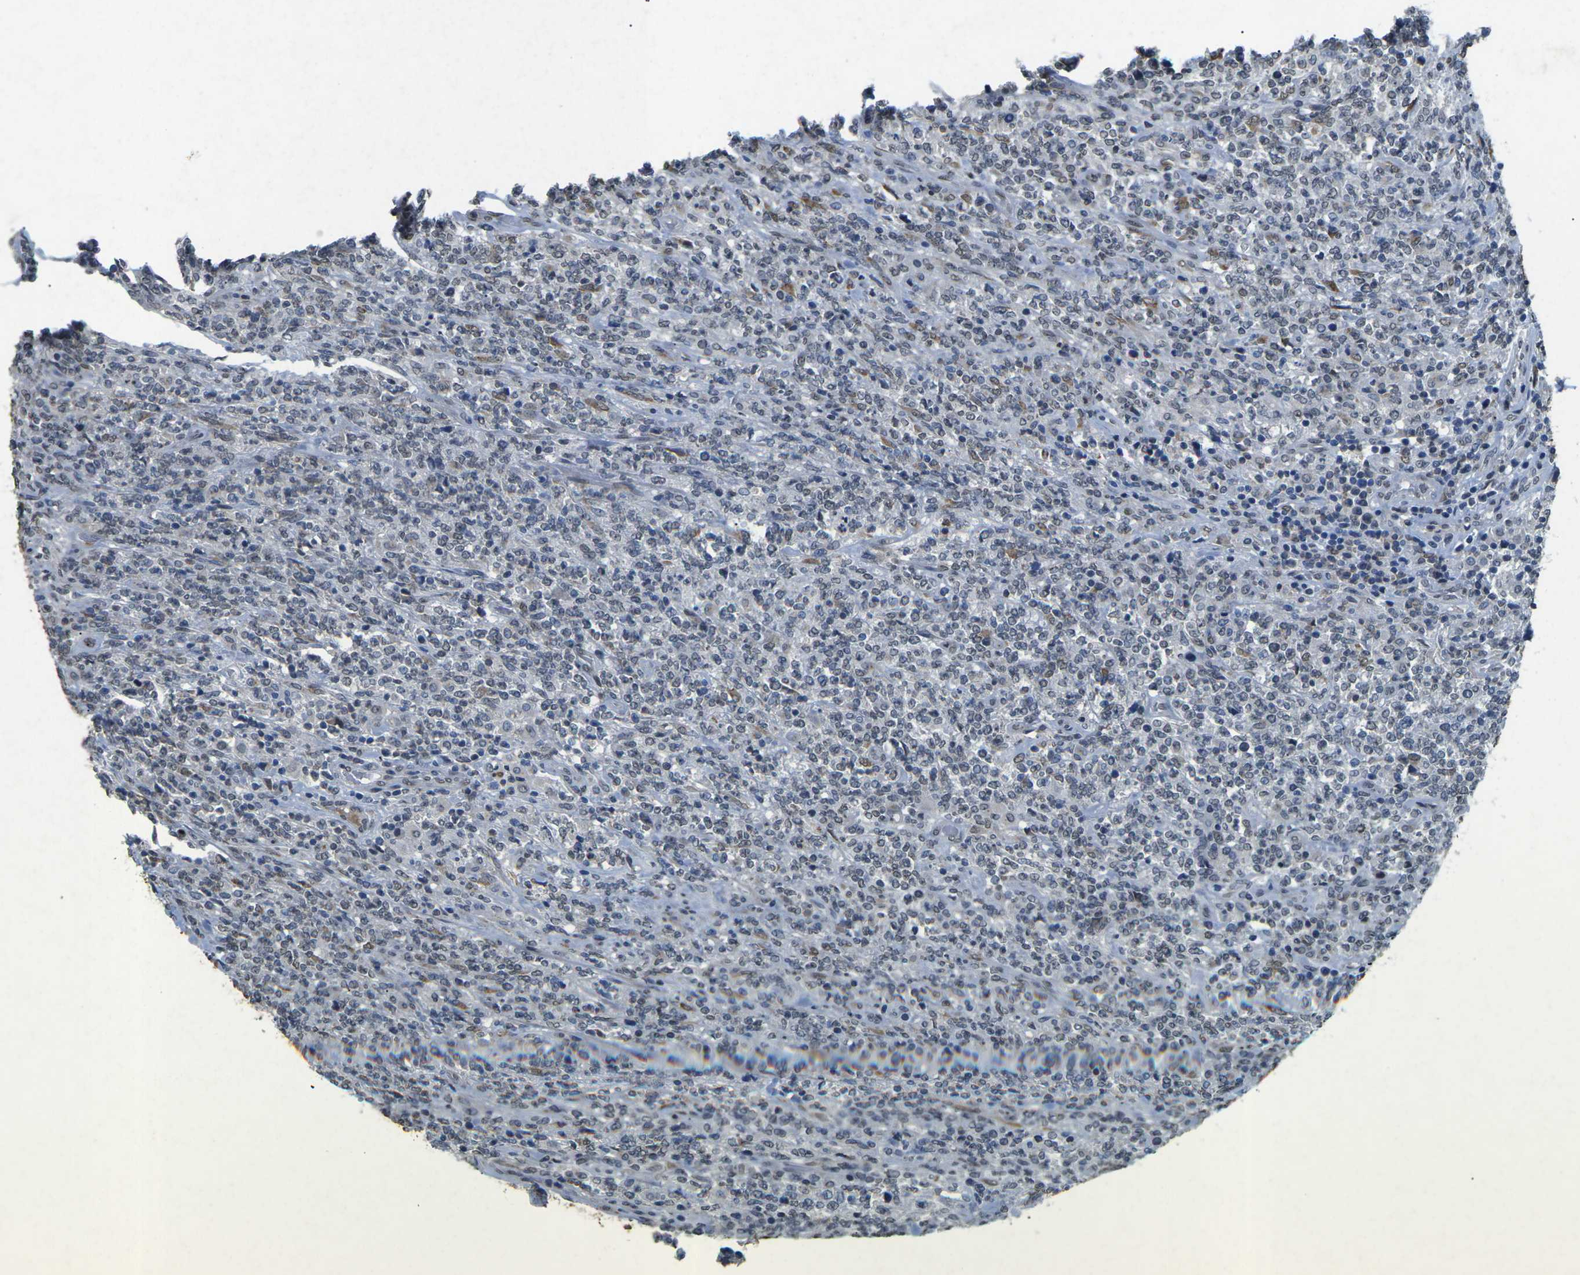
{"staining": {"intensity": "weak", "quantity": "<25%", "location": "nuclear"}, "tissue": "lymphoma", "cell_type": "Tumor cells", "image_type": "cancer", "snomed": [{"axis": "morphology", "description": "Malignant lymphoma, non-Hodgkin's type, High grade"}, {"axis": "topography", "description": "Soft tissue"}], "caption": "IHC photomicrograph of neoplastic tissue: lymphoma stained with DAB (3,3'-diaminobenzidine) demonstrates no significant protein expression in tumor cells. (Brightfield microscopy of DAB (3,3'-diaminobenzidine) immunohistochemistry (IHC) at high magnification).", "gene": "SCNN1B", "patient": {"sex": "male", "age": 18}}